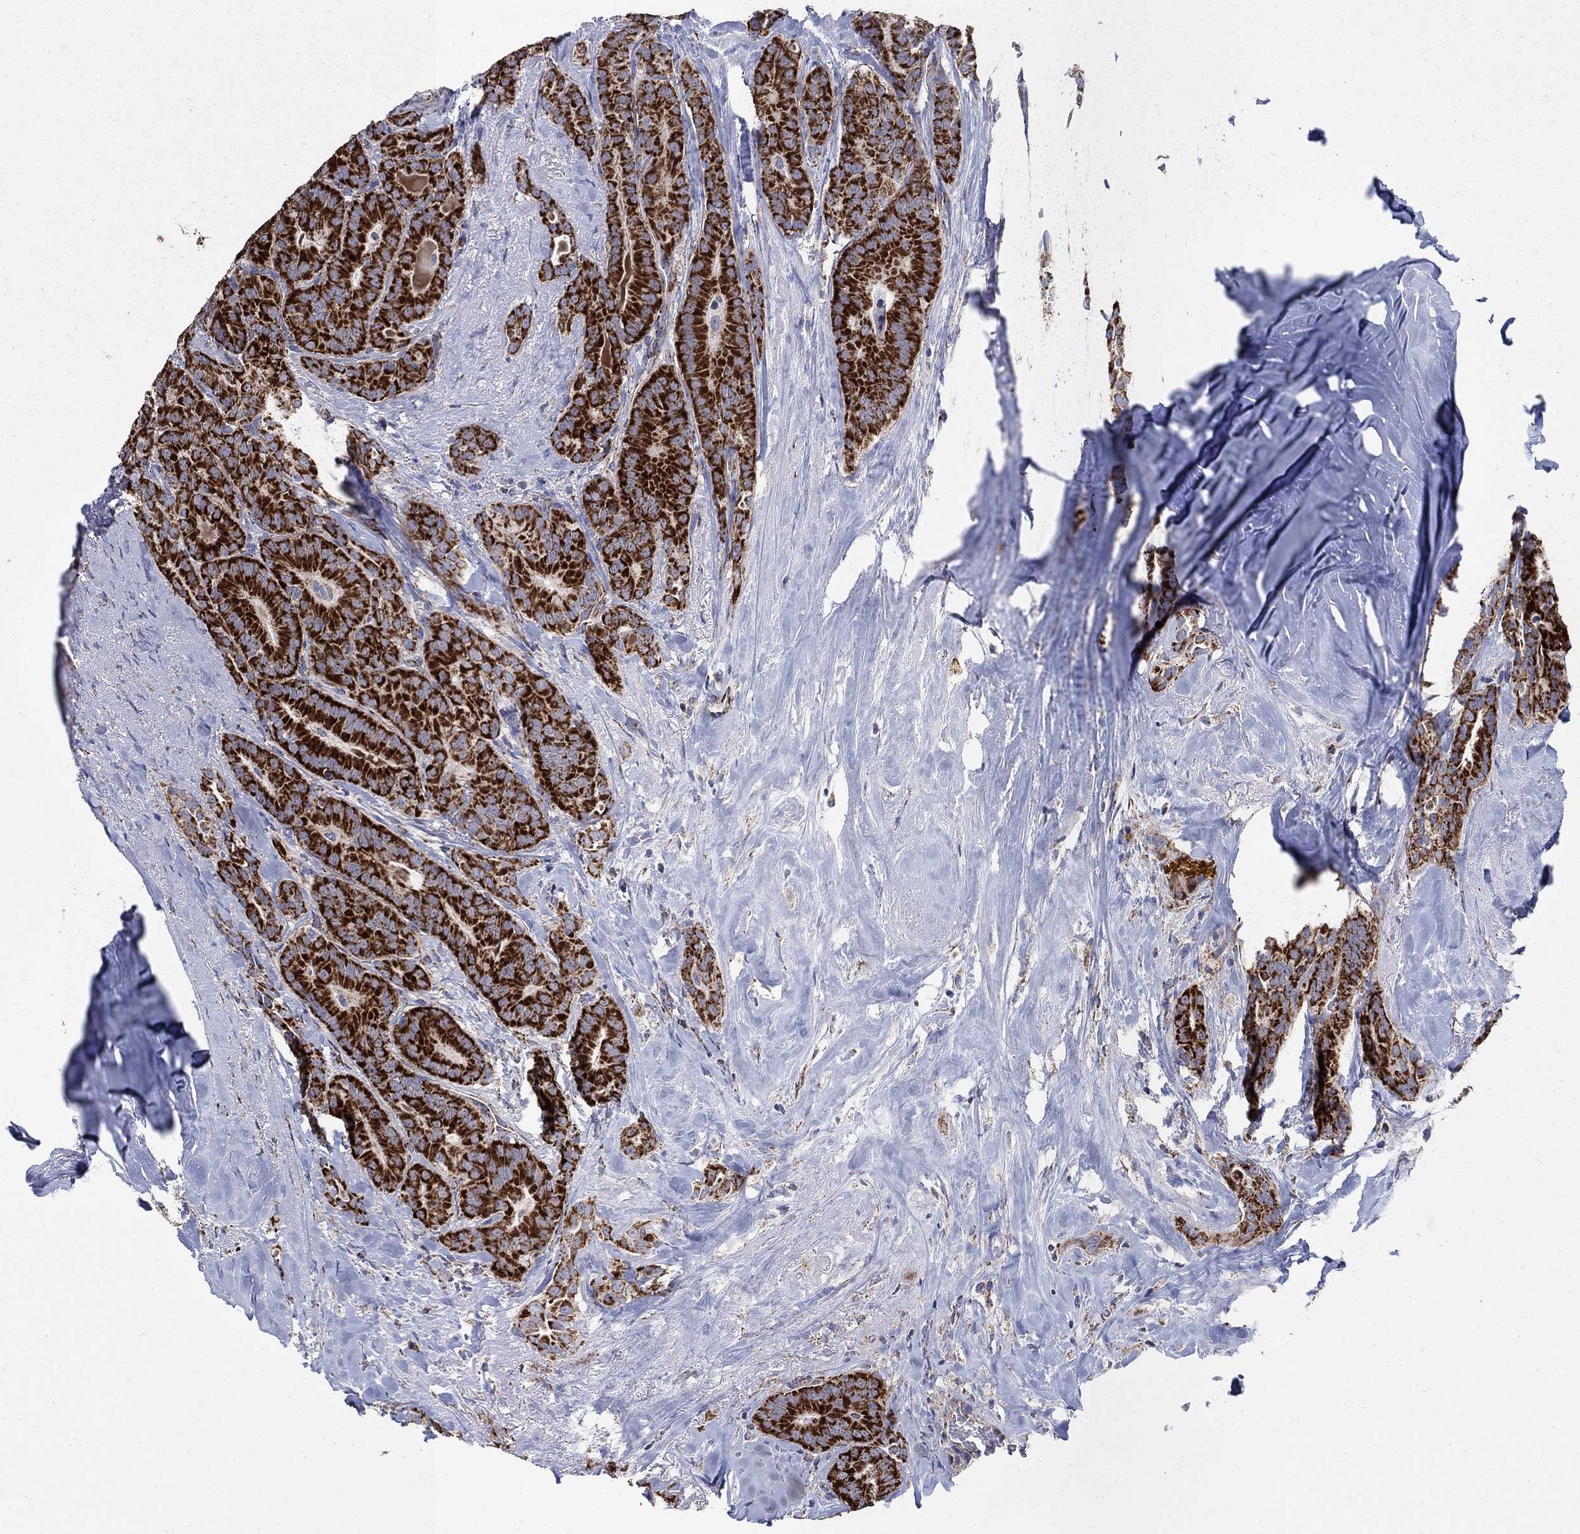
{"staining": {"intensity": "strong", "quantity": ">75%", "location": "cytoplasmic/membranous"}, "tissue": "thyroid cancer", "cell_type": "Tumor cells", "image_type": "cancer", "snomed": [{"axis": "morphology", "description": "Papillary adenocarcinoma, NOS"}, {"axis": "topography", "description": "Thyroid gland"}], "caption": "This histopathology image reveals IHC staining of thyroid papillary adenocarcinoma, with high strong cytoplasmic/membranous expression in about >75% of tumor cells.", "gene": "PNPLA2", "patient": {"sex": "male", "age": 61}}